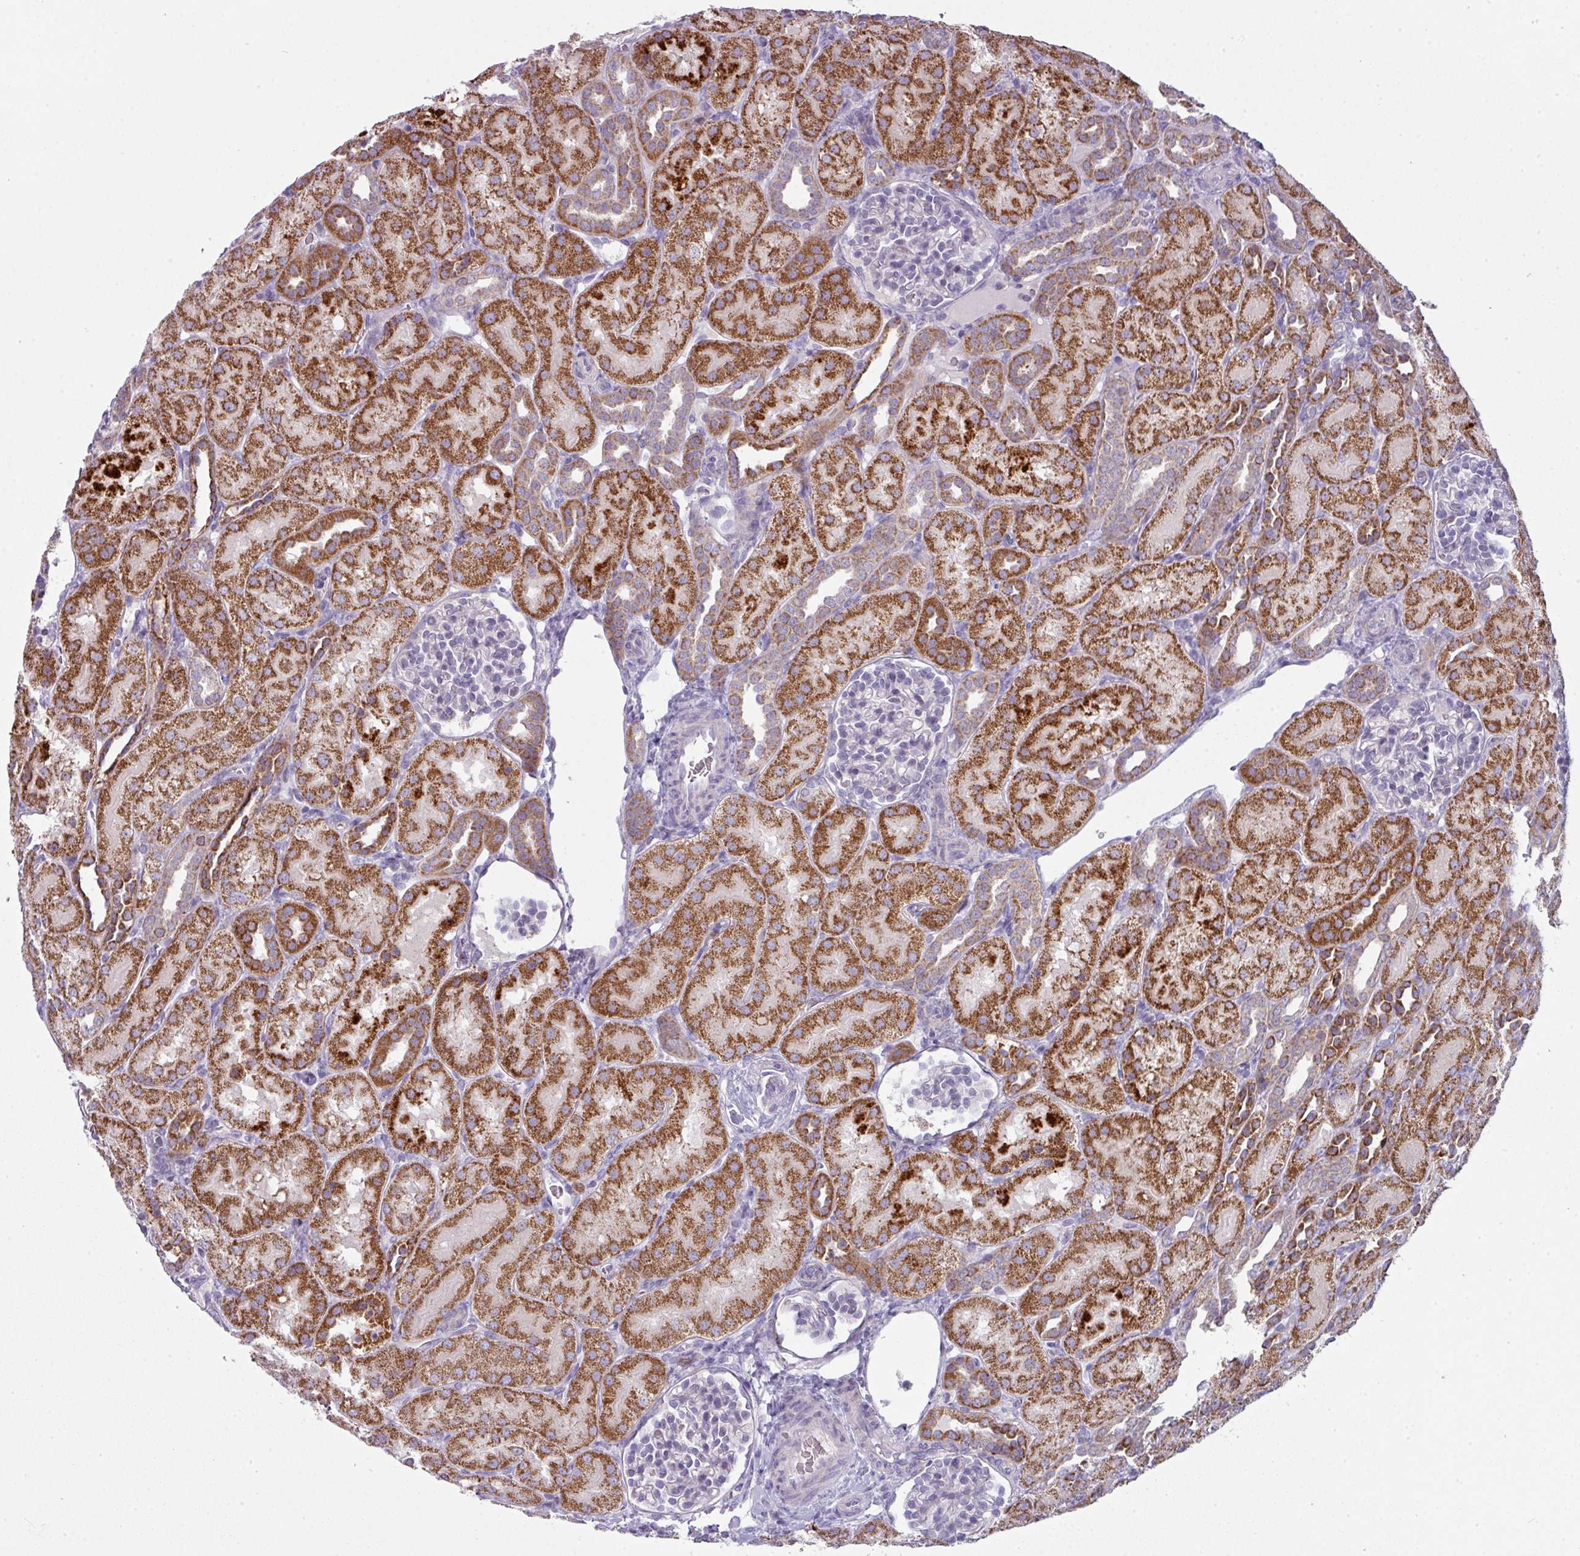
{"staining": {"intensity": "negative", "quantity": "none", "location": "none"}, "tissue": "kidney", "cell_type": "Cells in glomeruli", "image_type": "normal", "snomed": [{"axis": "morphology", "description": "Normal tissue, NOS"}, {"axis": "topography", "description": "Kidney"}], "caption": "High magnification brightfield microscopy of normal kidney stained with DAB (3,3'-diaminobenzidine) (brown) and counterstained with hematoxylin (blue): cells in glomeruli show no significant positivity.", "gene": "ZNF615", "patient": {"sex": "male", "age": 1}}